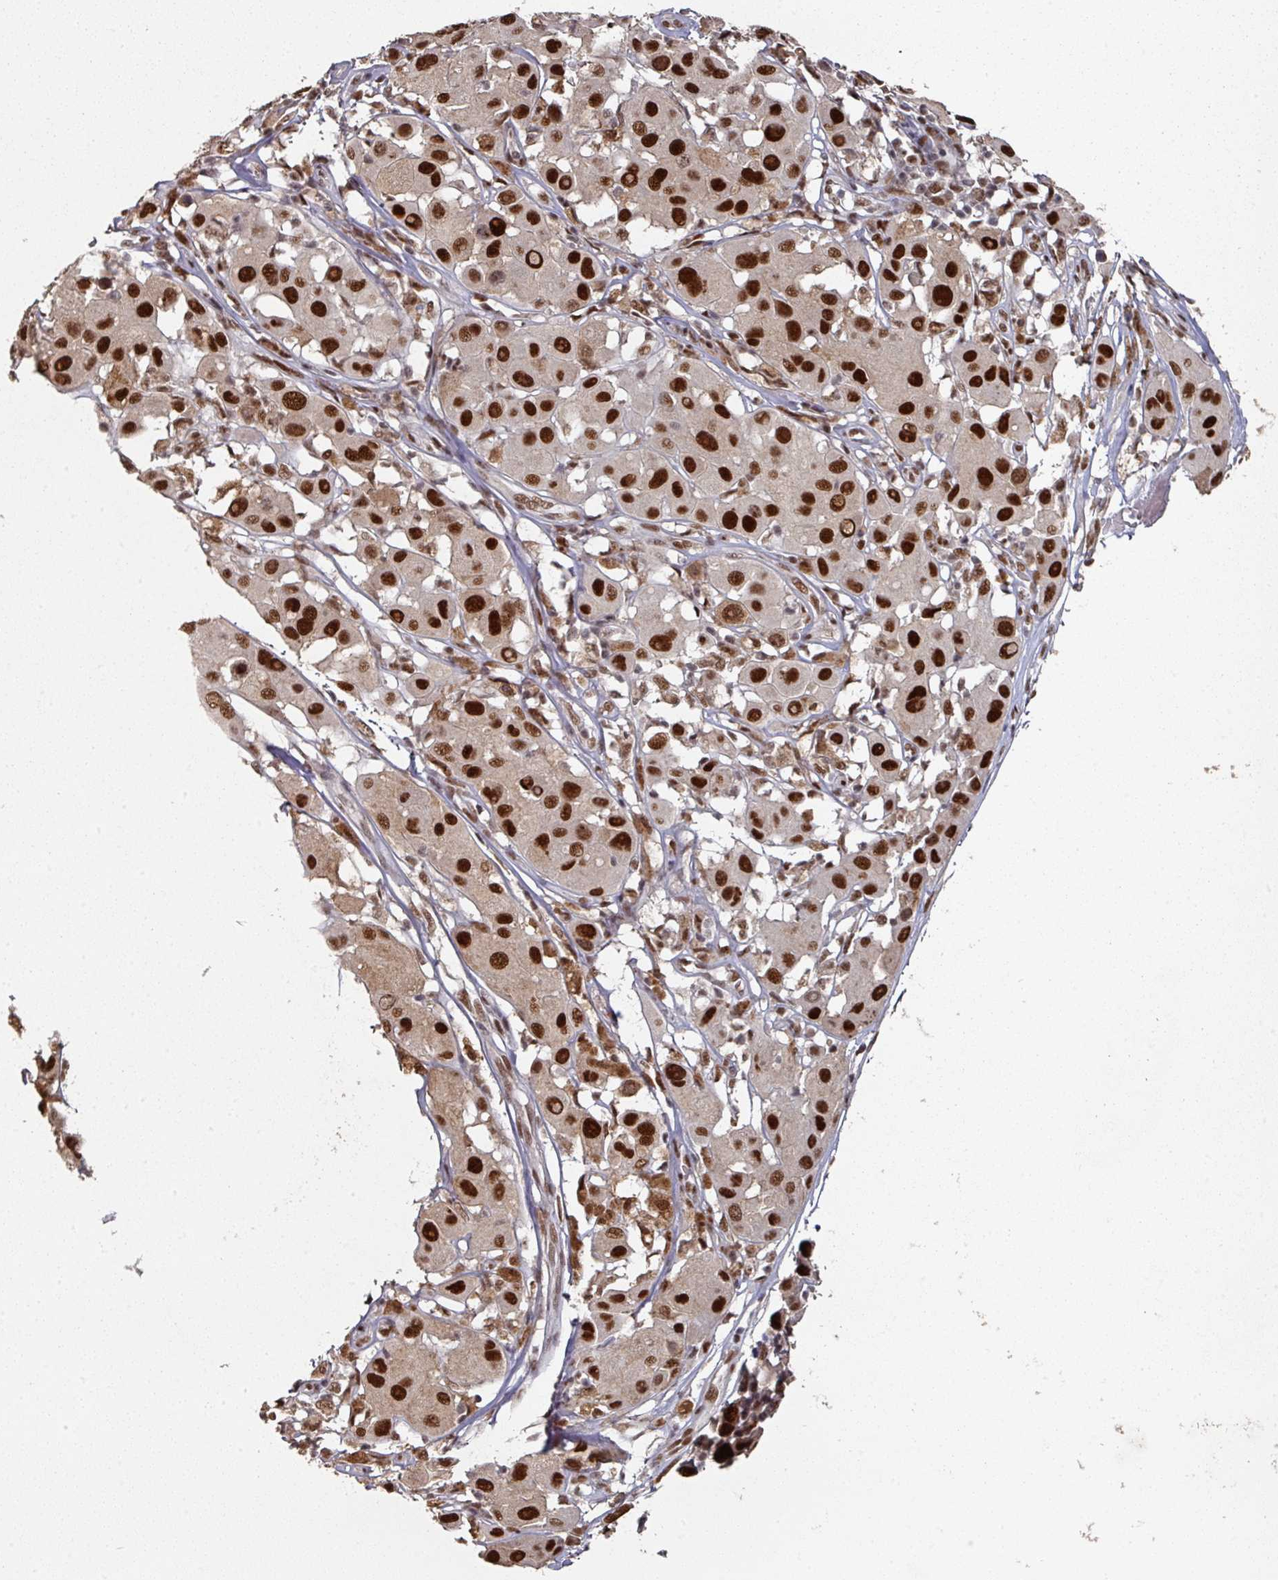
{"staining": {"intensity": "strong", "quantity": ">75%", "location": "nuclear"}, "tissue": "melanoma", "cell_type": "Tumor cells", "image_type": "cancer", "snomed": [{"axis": "morphology", "description": "Malignant melanoma, Metastatic site"}, {"axis": "topography", "description": "Skin"}], "caption": "This photomicrograph reveals immunohistochemistry (IHC) staining of human melanoma, with high strong nuclear expression in approximately >75% of tumor cells.", "gene": "MEPCE", "patient": {"sex": "male", "age": 41}}